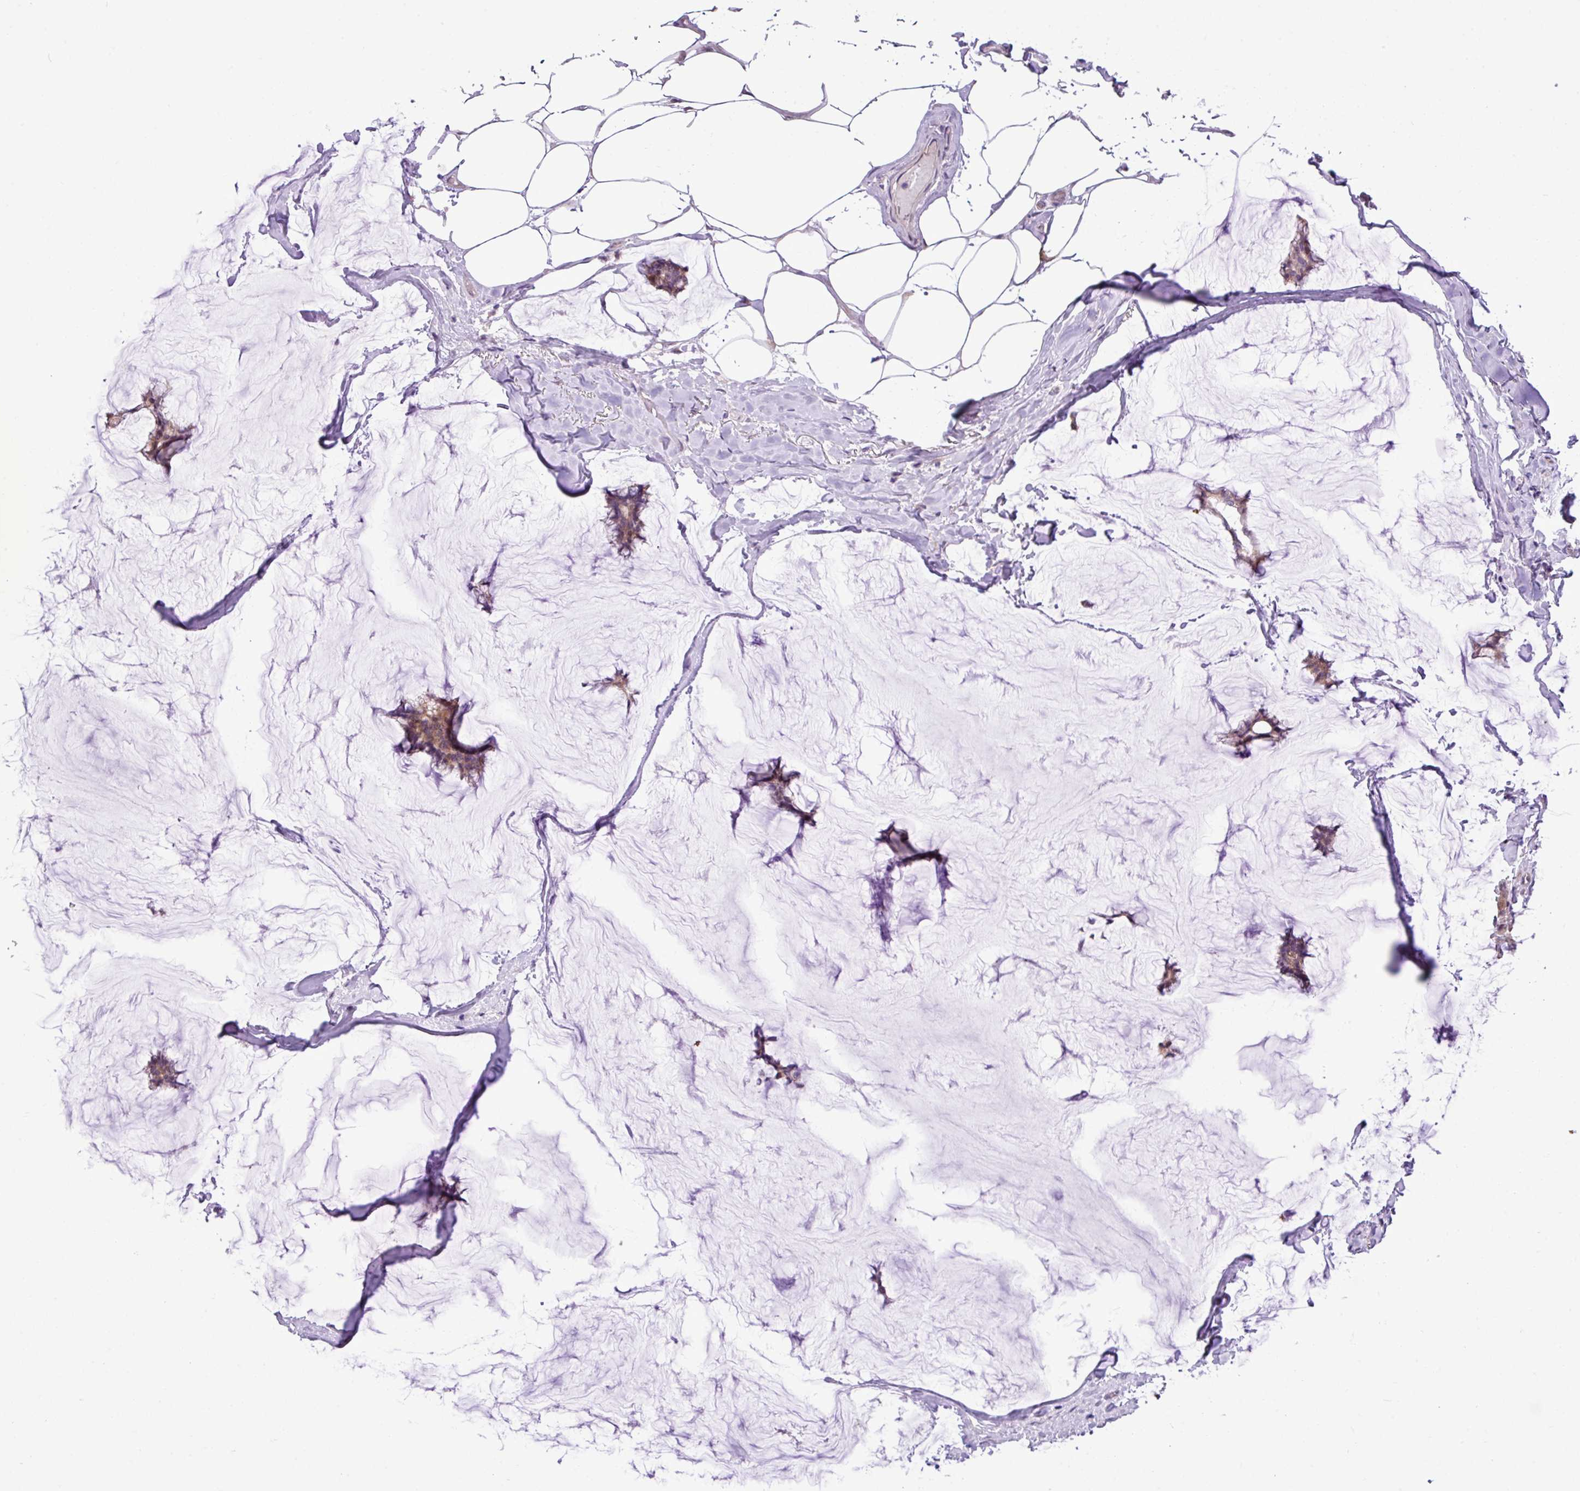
{"staining": {"intensity": "weak", "quantity": ">75%", "location": "cytoplasmic/membranous"}, "tissue": "breast cancer", "cell_type": "Tumor cells", "image_type": "cancer", "snomed": [{"axis": "morphology", "description": "Duct carcinoma"}, {"axis": "topography", "description": "Breast"}], "caption": "A high-resolution photomicrograph shows immunohistochemistry (IHC) staining of breast cancer (infiltrating ductal carcinoma), which displays weak cytoplasmic/membranous staining in approximately >75% of tumor cells. The staining was performed using DAB (3,3'-diaminobenzidine) to visualize the protein expression in brown, while the nuclei were stained in blue with hematoxylin (Magnification: 20x).", "gene": "YLPM1", "patient": {"sex": "female", "age": 93}}